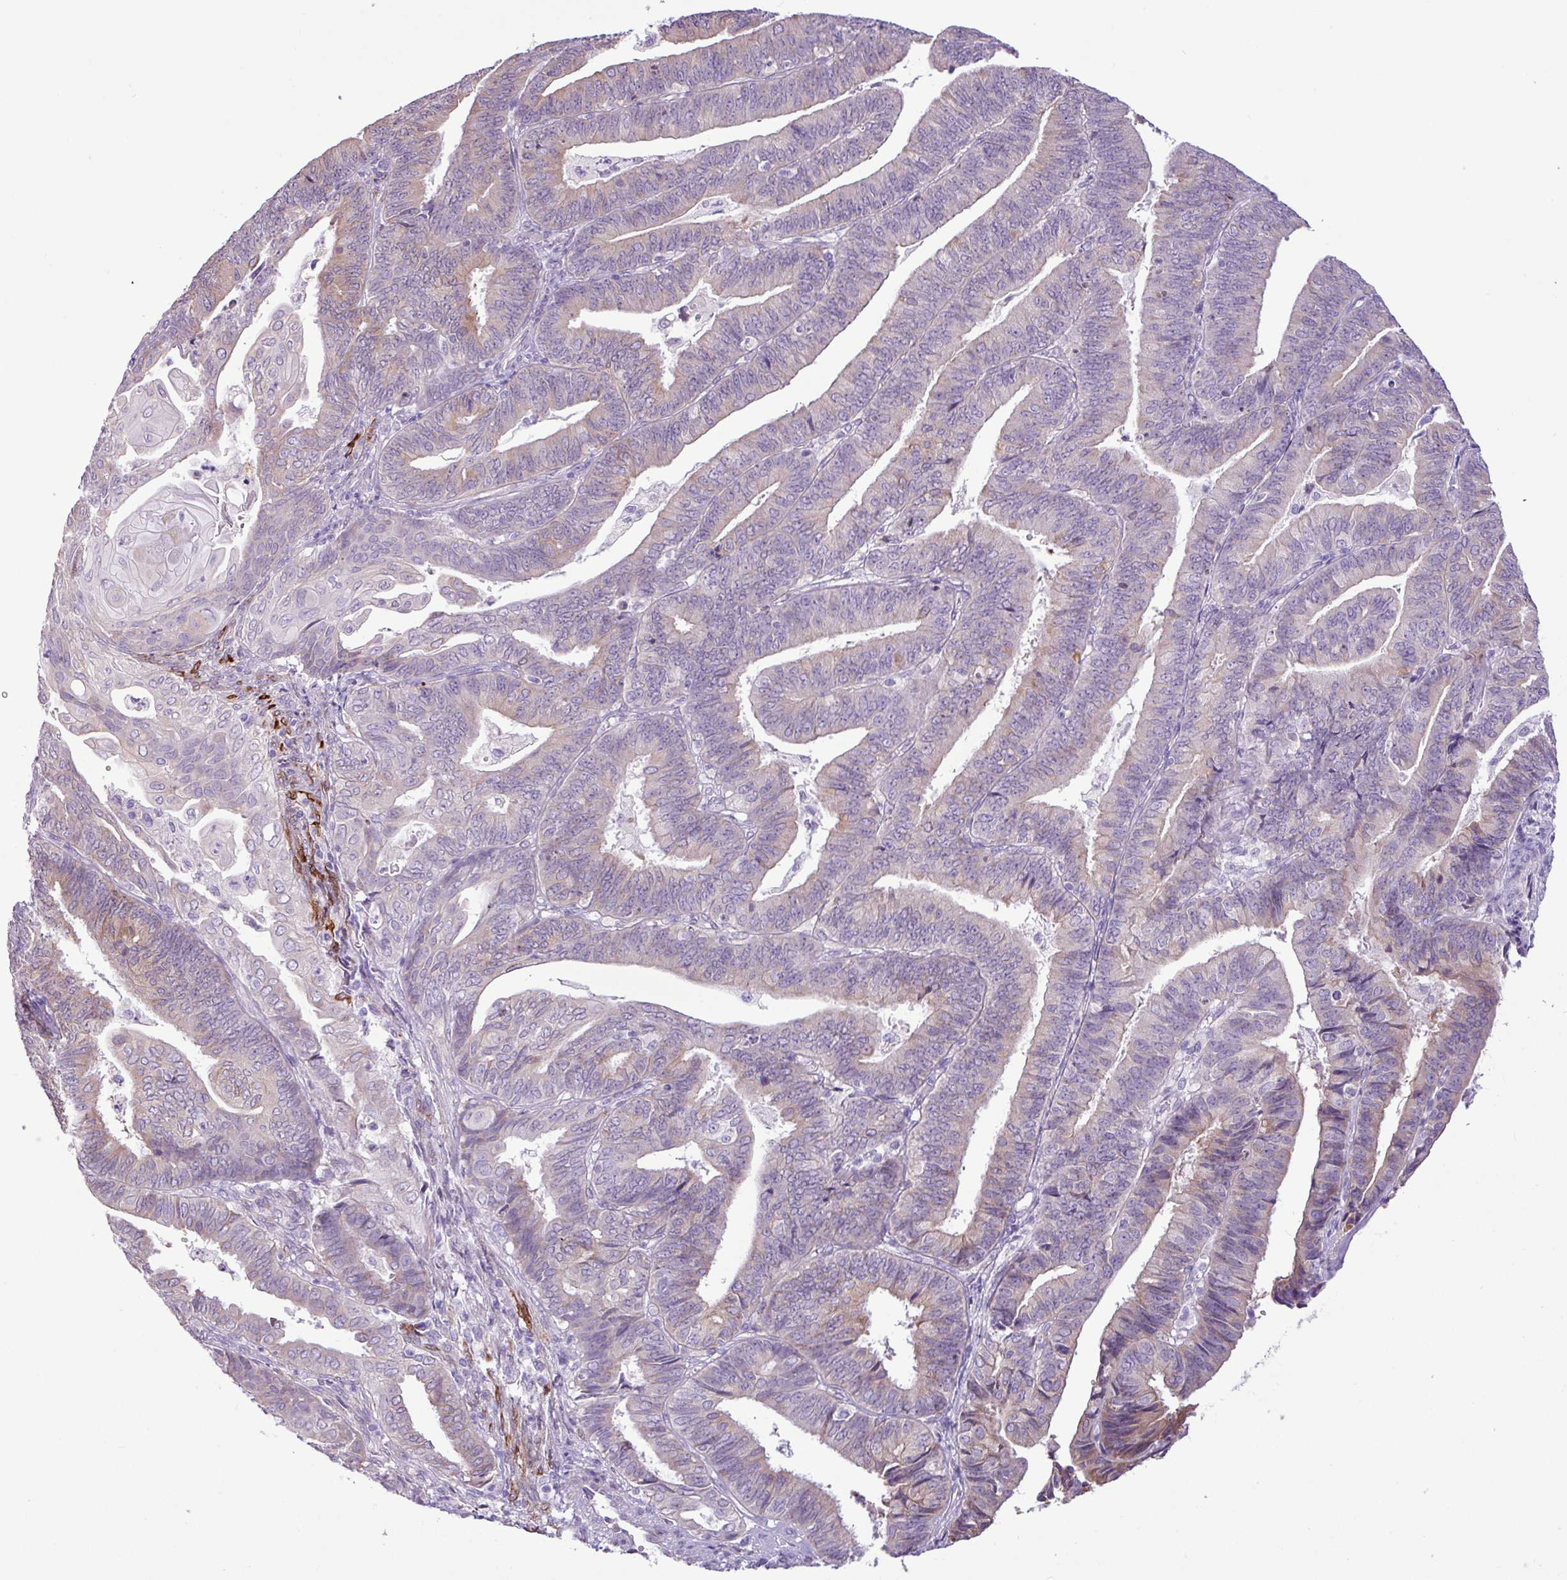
{"staining": {"intensity": "weak", "quantity": "<25%", "location": "cytoplasmic/membranous"}, "tissue": "endometrial cancer", "cell_type": "Tumor cells", "image_type": "cancer", "snomed": [{"axis": "morphology", "description": "Adenocarcinoma, NOS"}, {"axis": "topography", "description": "Endometrium"}], "caption": "High magnification brightfield microscopy of endometrial cancer (adenocarcinoma) stained with DAB (brown) and counterstained with hematoxylin (blue): tumor cells show no significant expression.", "gene": "SLC38A1", "patient": {"sex": "female", "age": 73}}